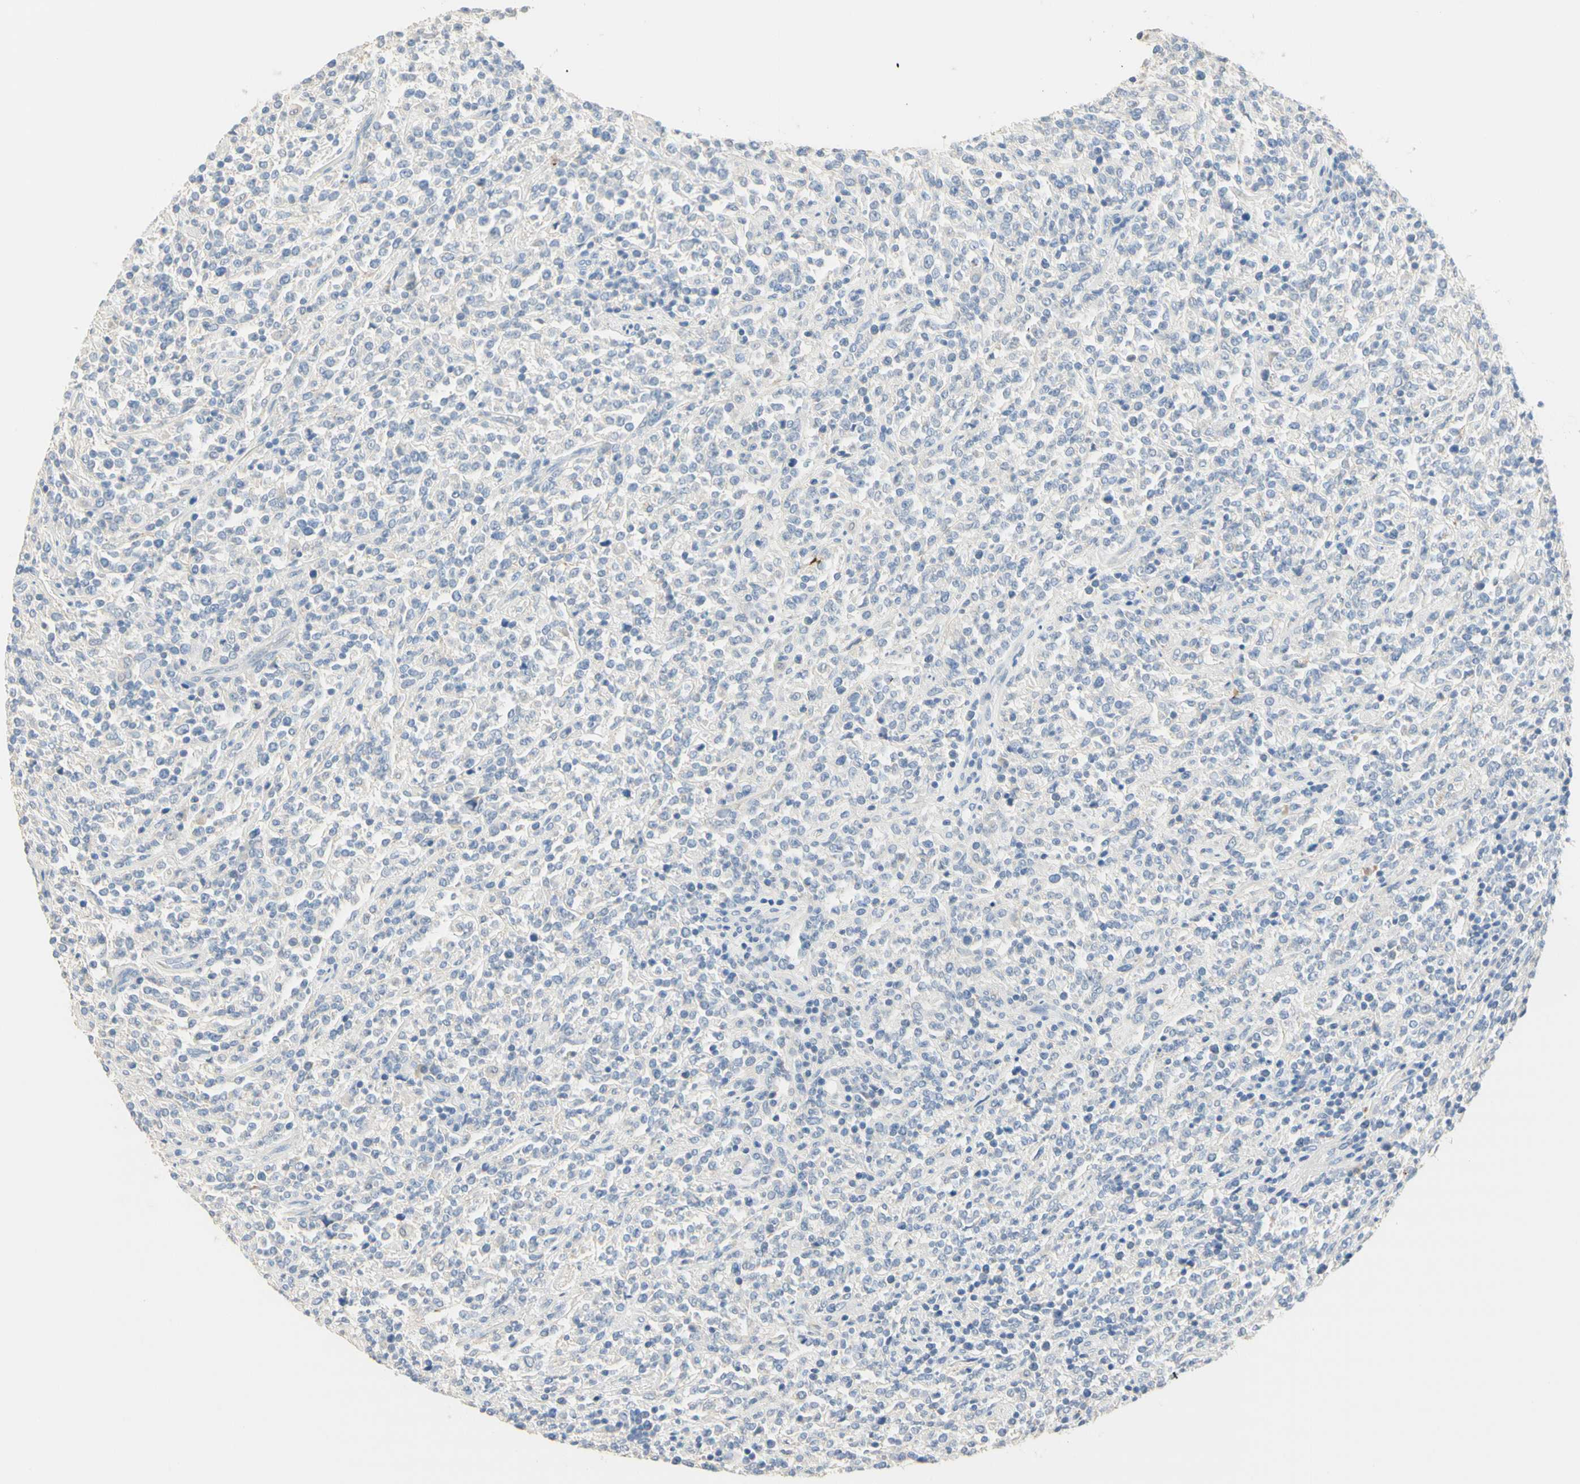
{"staining": {"intensity": "negative", "quantity": "none", "location": "none"}, "tissue": "lymphoma", "cell_type": "Tumor cells", "image_type": "cancer", "snomed": [{"axis": "morphology", "description": "Malignant lymphoma, non-Hodgkin's type, High grade"}, {"axis": "topography", "description": "Soft tissue"}], "caption": "IHC histopathology image of human lymphoma stained for a protein (brown), which exhibits no staining in tumor cells.", "gene": "NECTIN4", "patient": {"sex": "male", "age": 18}}